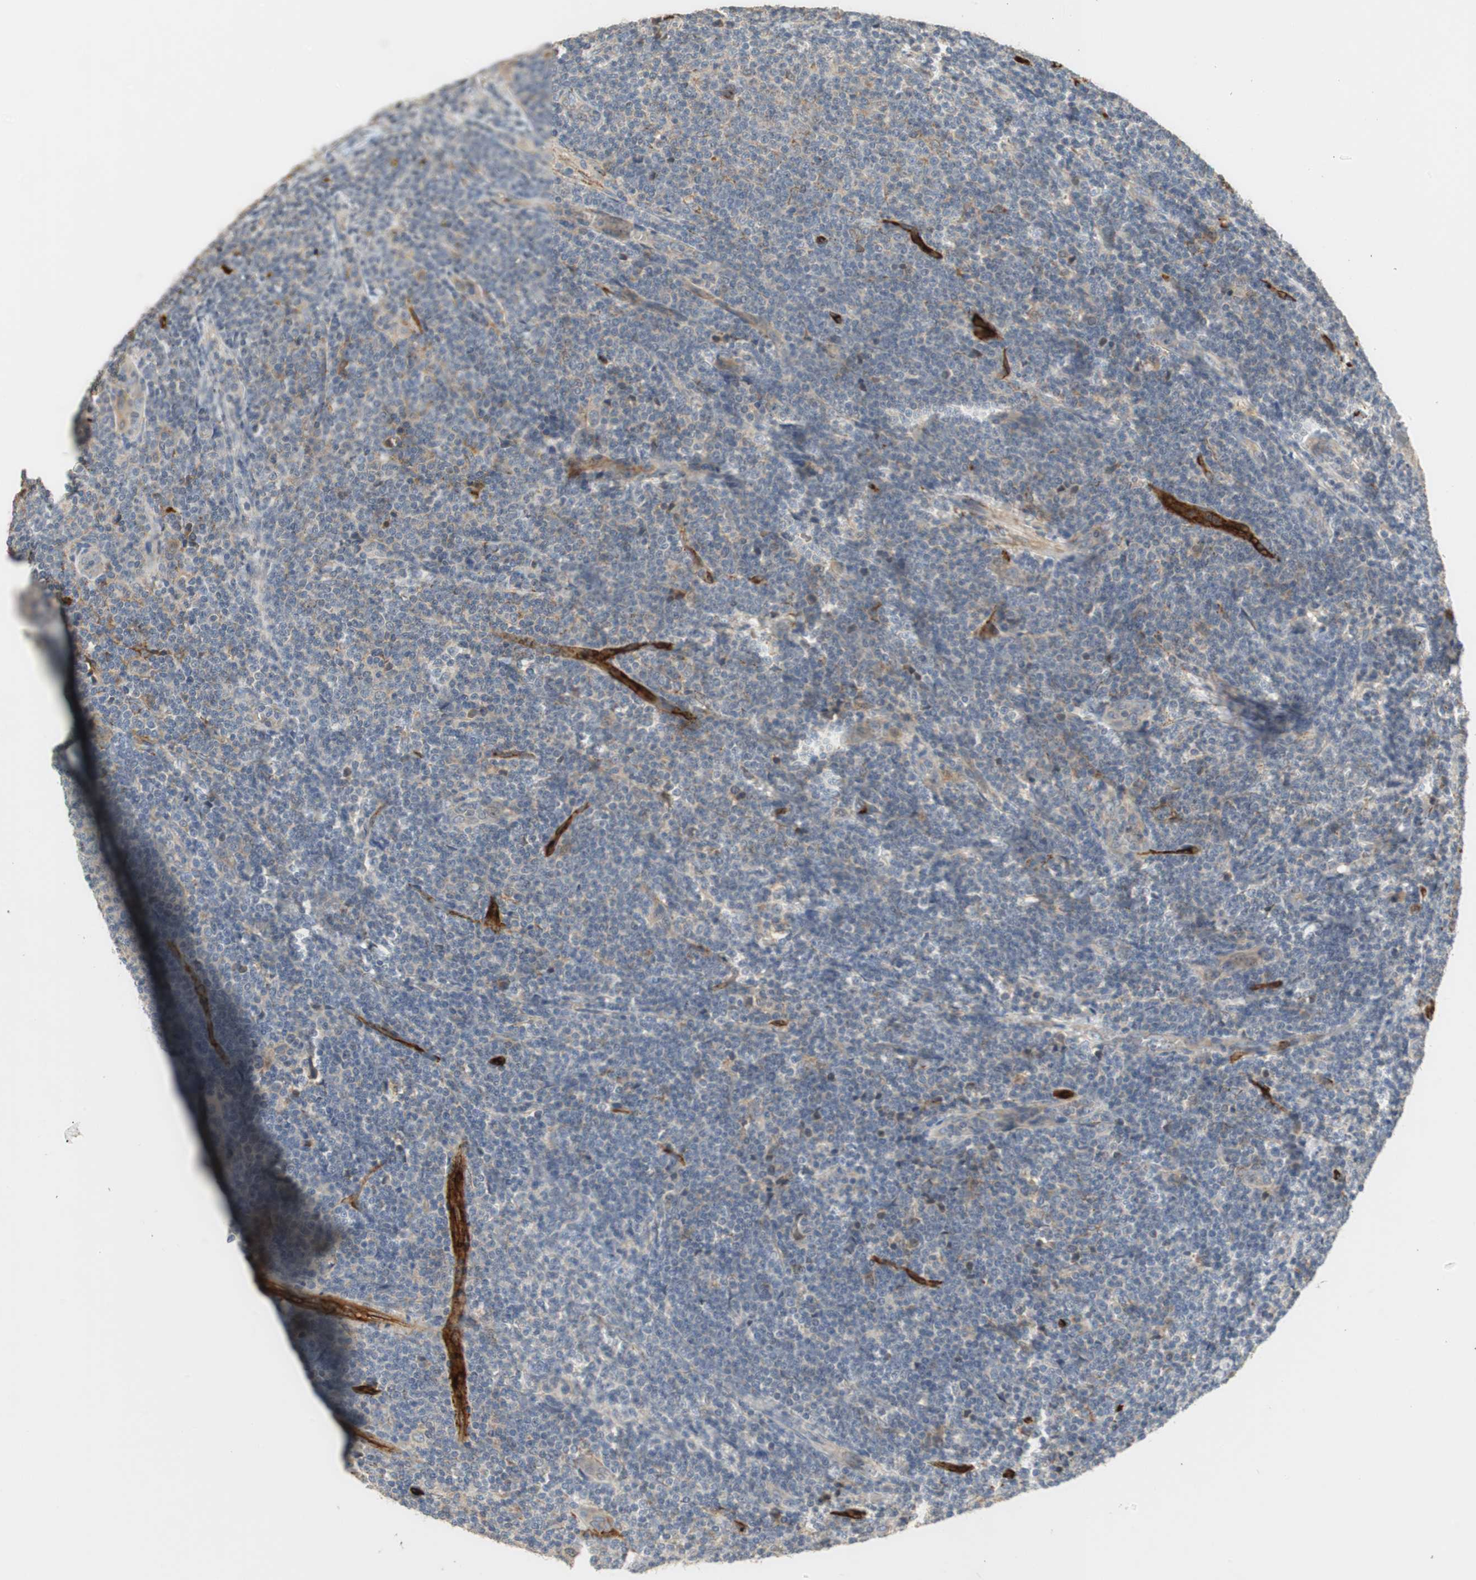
{"staining": {"intensity": "weak", "quantity": "<25%", "location": "cytoplasmic/membranous"}, "tissue": "lymphoma", "cell_type": "Tumor cells", "image_type": "cancer", "snomed": [{"axis": "morphology", "description": "Malignant lymphoma, non-Hodgkin's type, Low grade"}, {"axis": "topography", "description": "Lymph node"}], "caption": "IHC micrograph of human lymphoma stained for a protein (brown), which exhibits no staining in tumor cells.", "gene": "ALPL", "patient": {"sex": "male", "age": 66}}